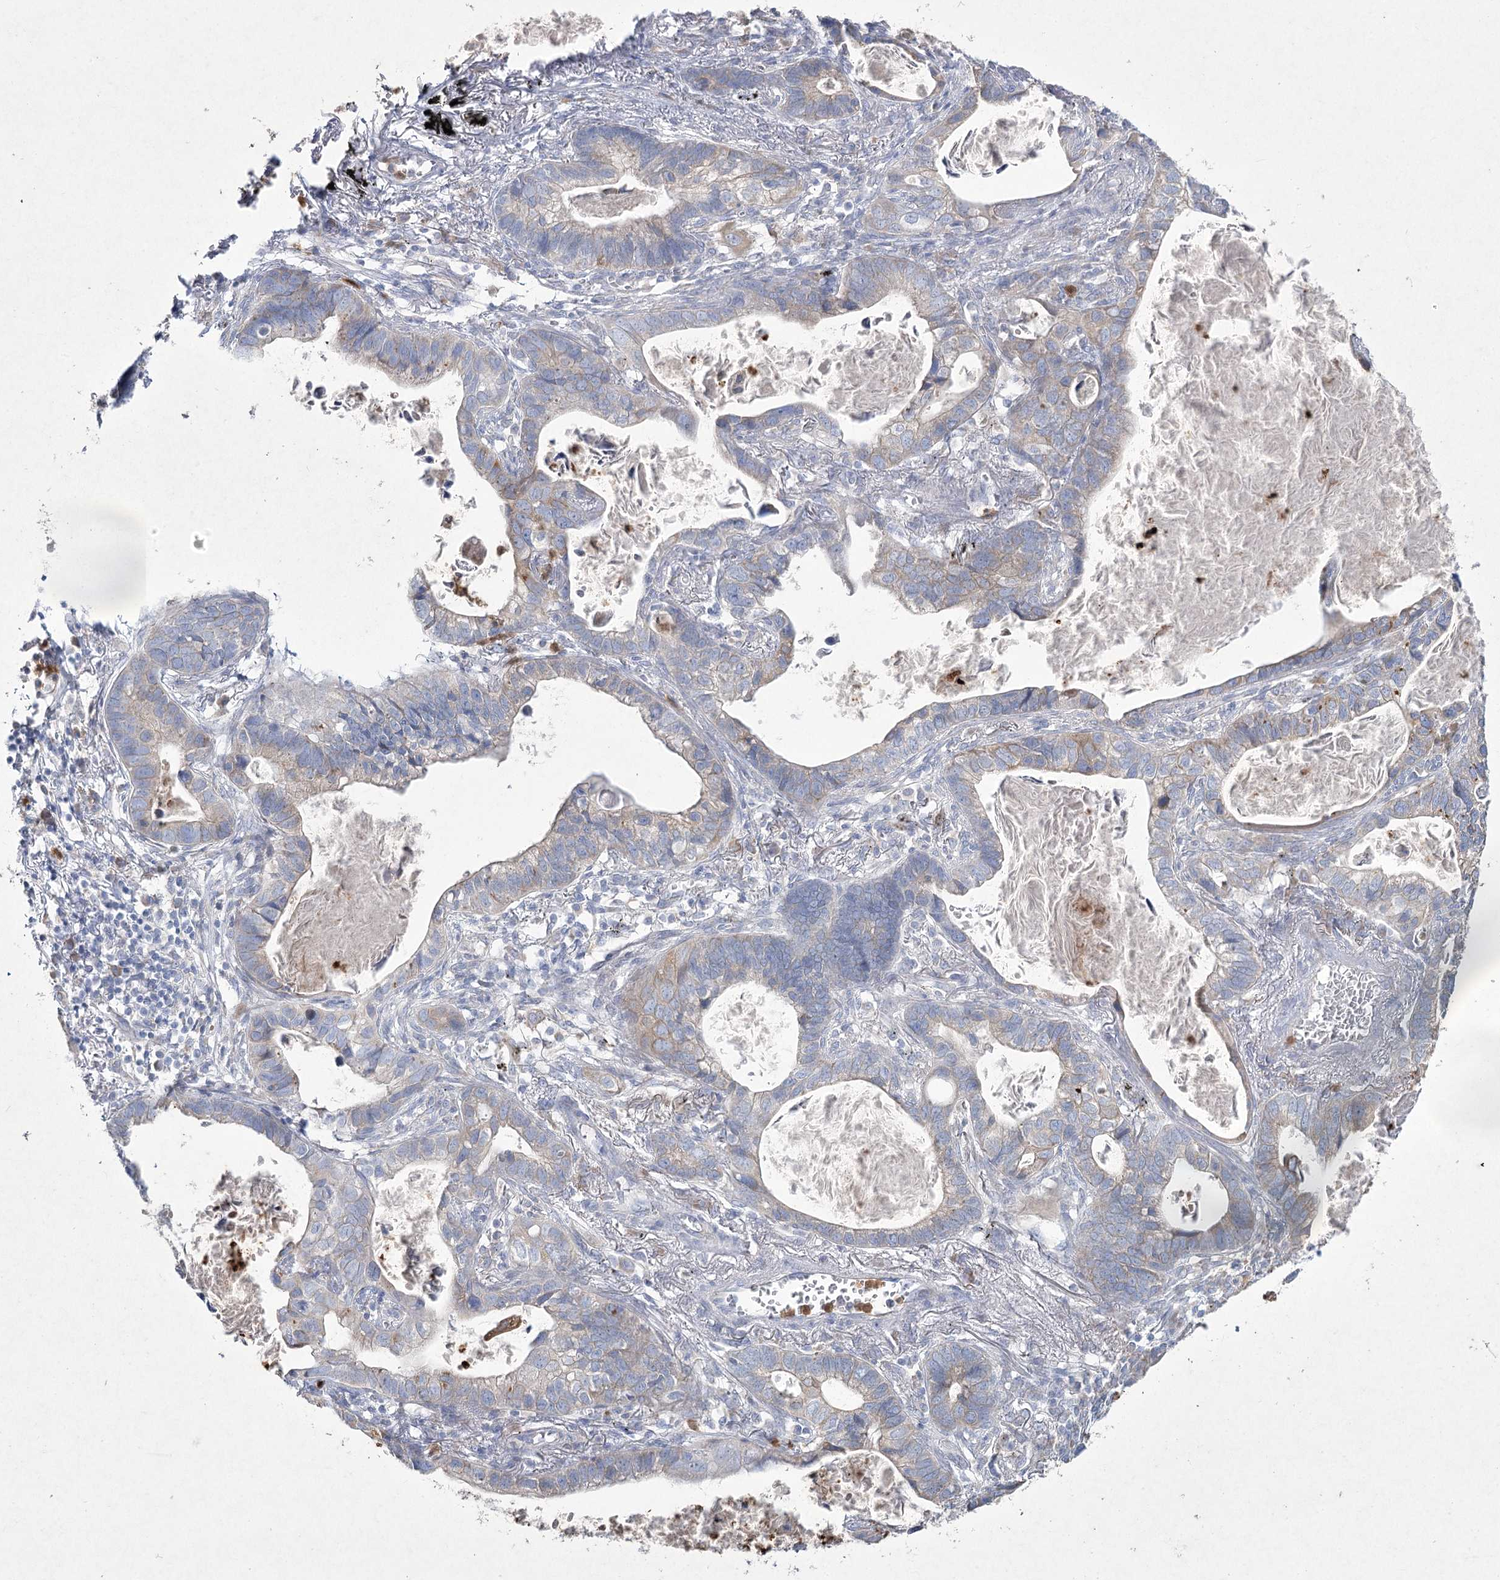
{"staining": {"intensity": "negative", "quantity": "none", "location": "none"}, "tissue": "lung cancer", "cell_type": "Tumor cells", "image_type": "cancer", "snomed": [{"axis": "morphology", "description": "Adenocarcinoma, NOS"}, {"axis": "topography", "description": "Lung"}], "caption": "Photomicrograph shows no significant protein staining in tumor cells of lung cancer.", "gene": "NIPAL4", "patient": {"sex": "male", "age": 67}}